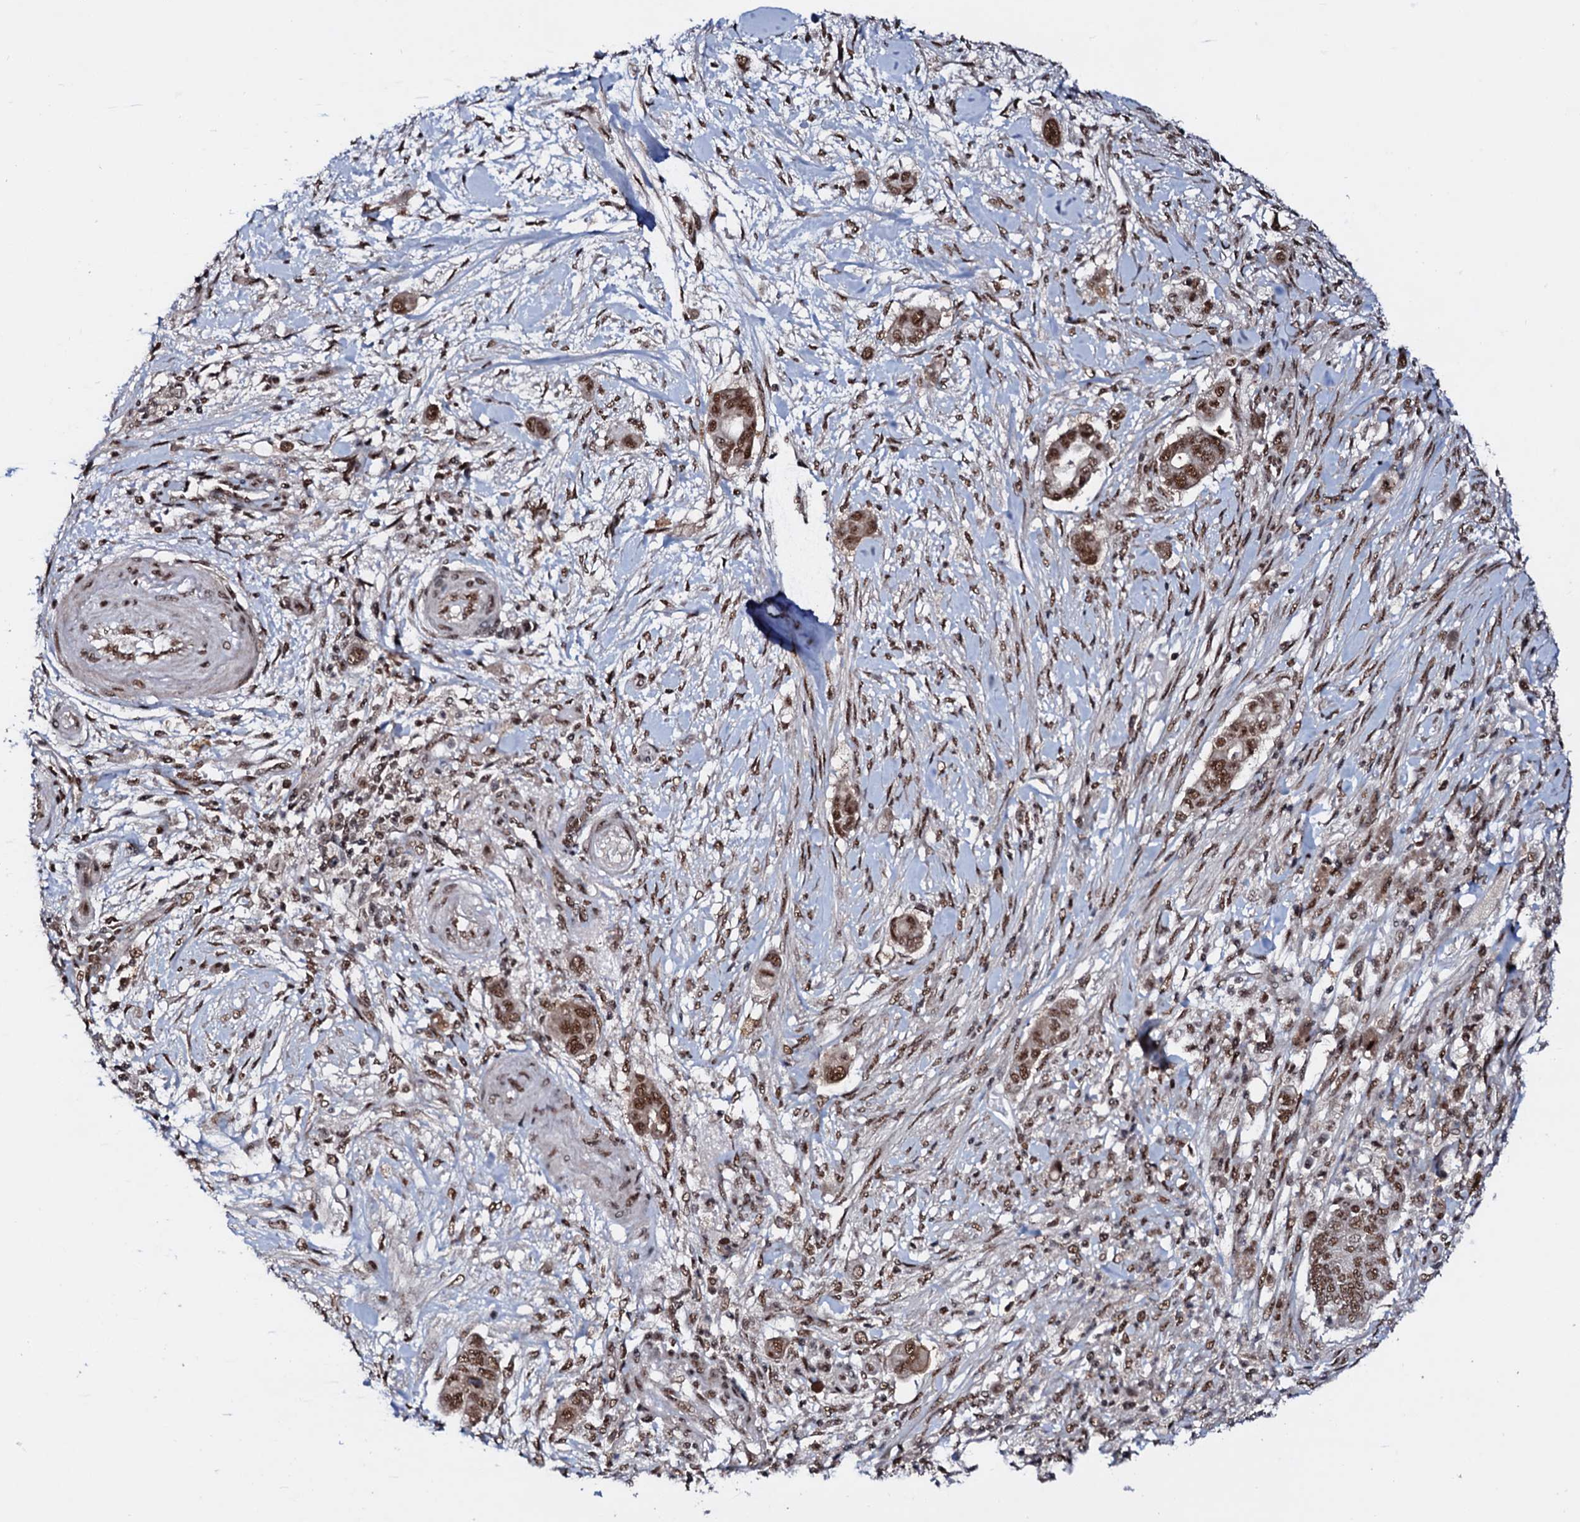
{"staining": {"intensity": "moderate", "quantity": ">75%", "location": "nuclear"}, "tissue": "pancreatic cancer", "cell_type": "Tumor cells", "image_type": "cancer", "snomed": [{"axis": "morphology", "description": "Adenocarcinoma, NOS"}, {"axis": "topography", "description": "Pancreas"}], "caption": "Adenocarcinoma (pancreatic) stained with a protein marker demonstrates moderate staining in tumor cells.", "gene": "PRPF18", "patient": {"sex": "male", "age": 68}}